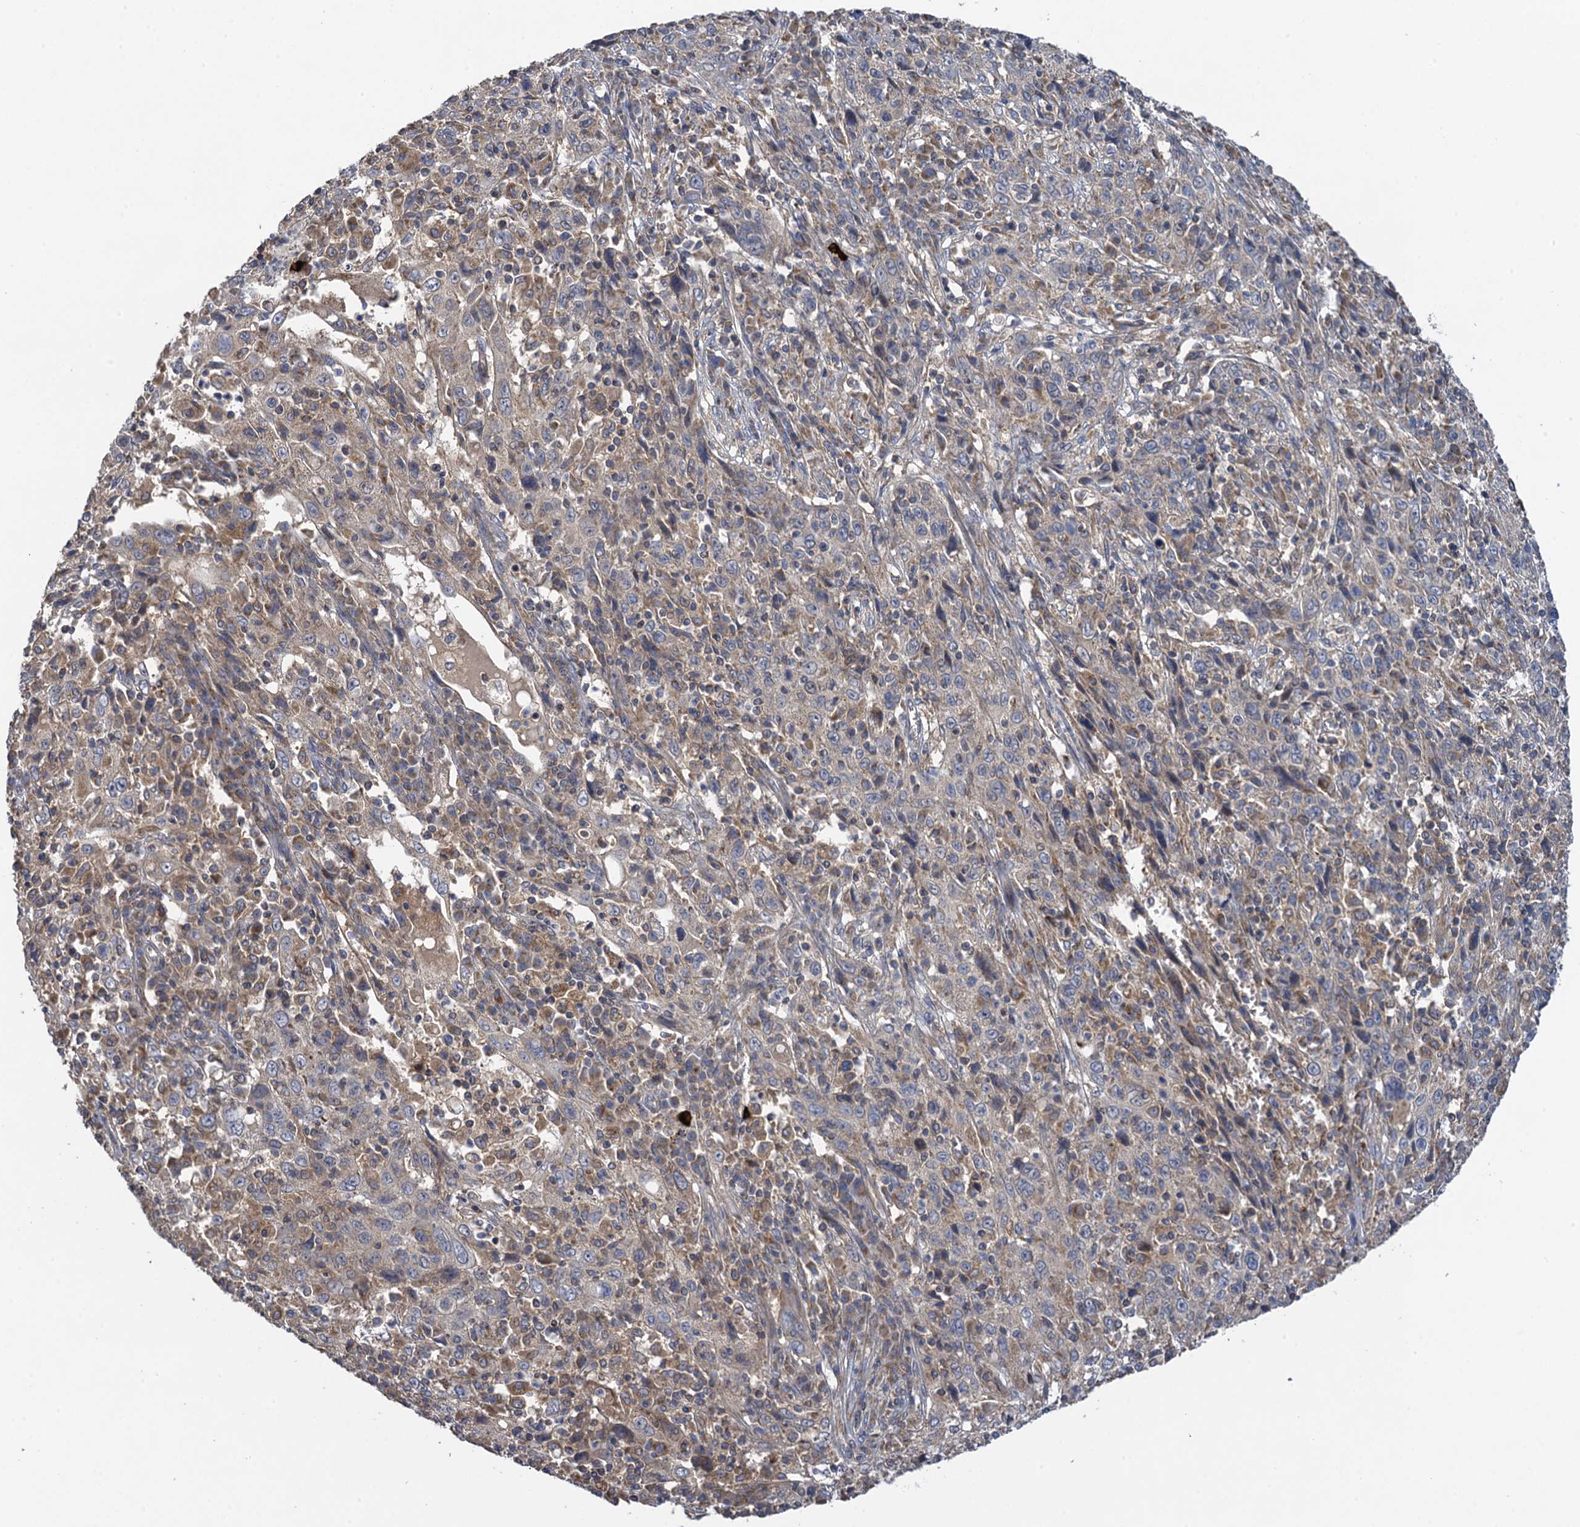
{"staining": {"intensity": "negative", "quantity": "none", "location": "none"}, "tissue": "cervical cancer", "cell_type": "Tumor cells", "image_type": "cancer", "snomed": [{"axis": "morphology", "description": "Squamous cell carcinoma, NOS"}, {"axis": "topography", "description": "Cervix"}], "caption": "High magnification brightfield microscopy of cervical cancer stained with DAB (brown) and counterstained with hematoxylin (blue): tumor cells show no significant expression. (Immunohistochemistry (ihc), brightfield microscopy, high magnification).", "gene": "WDR88", "patient": {"sex": "female", "age": 46}}